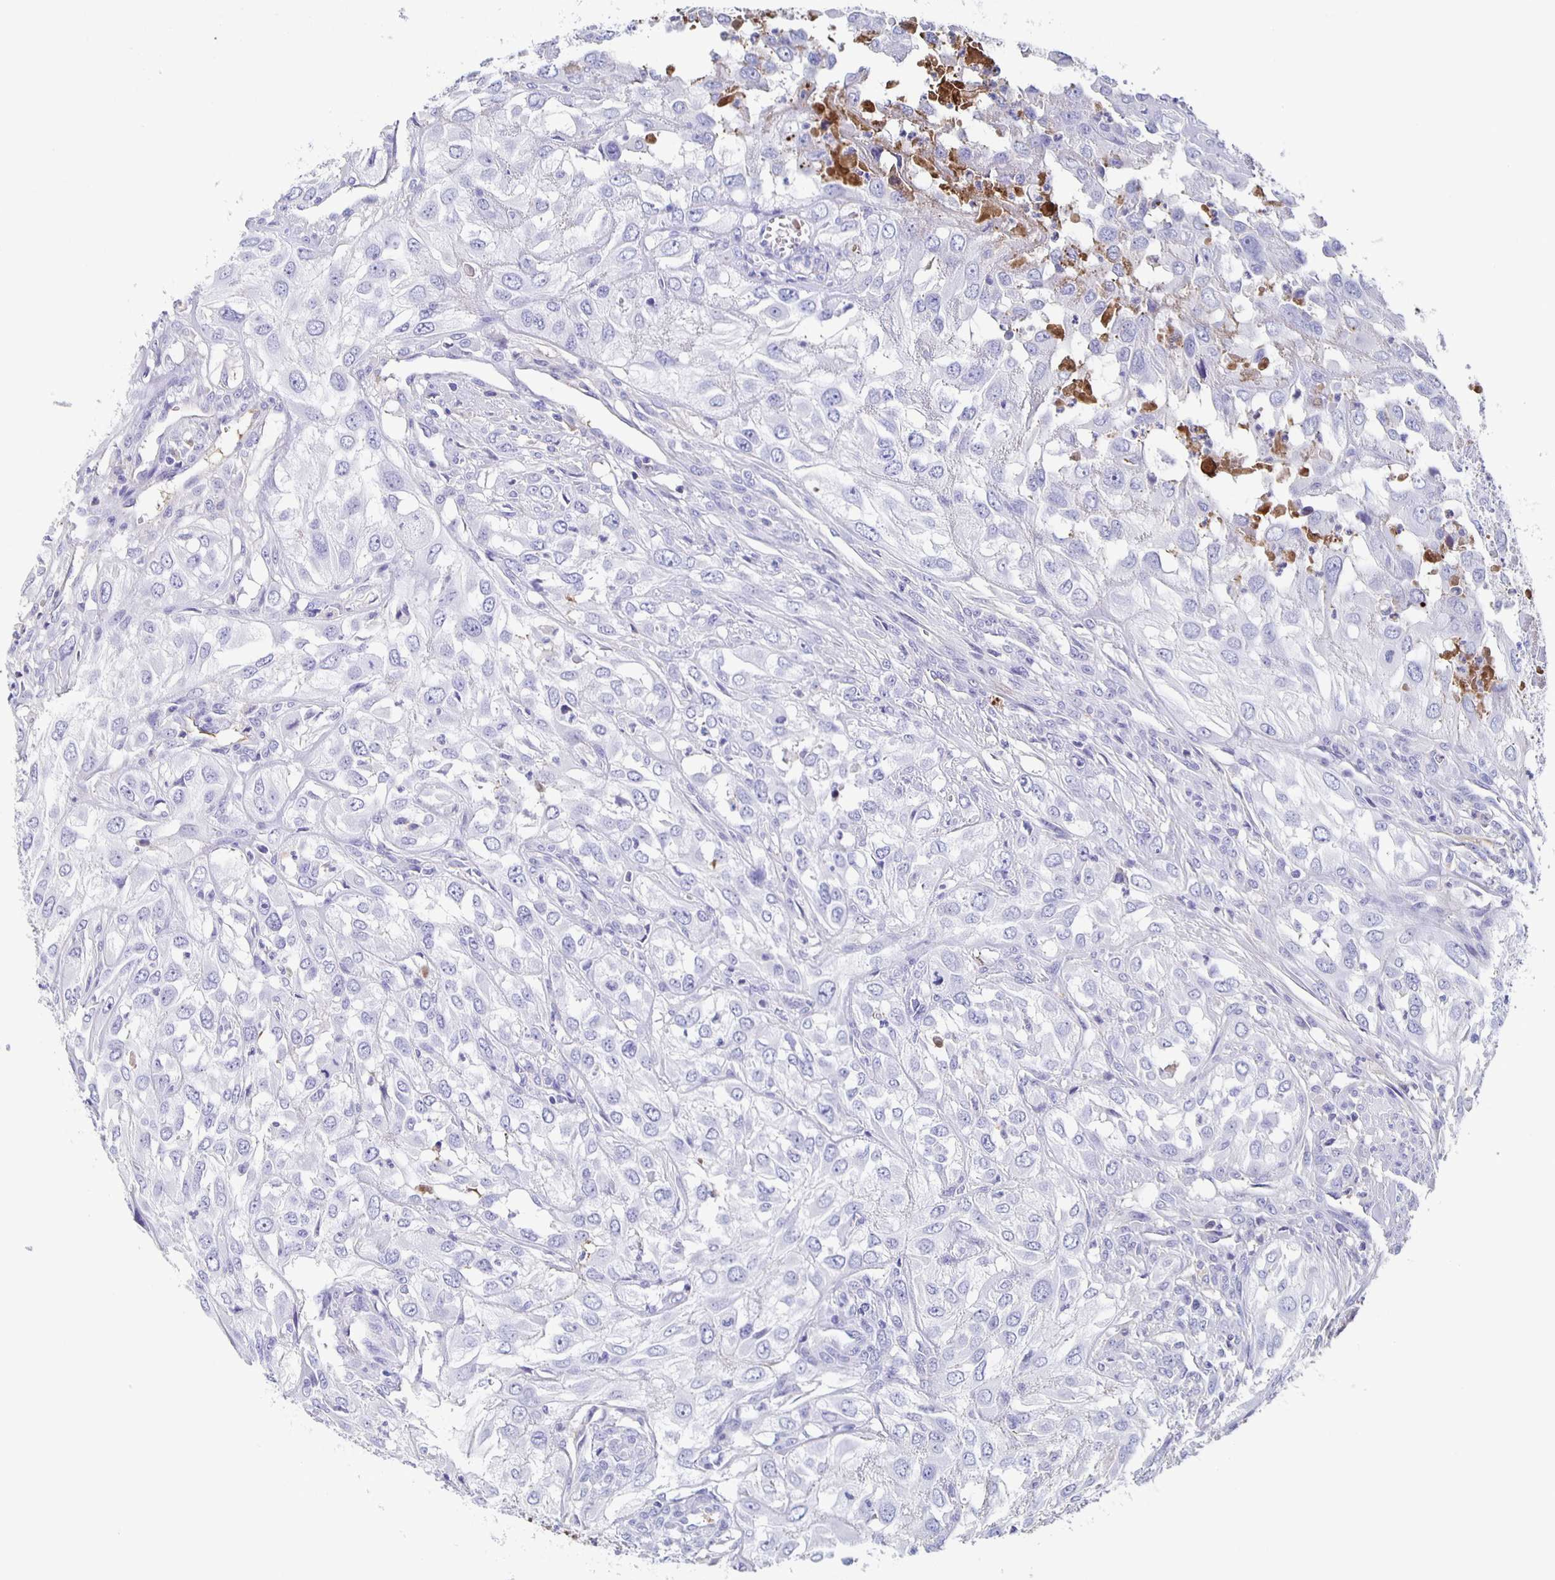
{"staining": {"intensity": "negative", "quantity": "none", "location": "none"}, "tissue": "urothelial cancer", "cell_type": "Tumor cells", "image_type": "cancer", "snomed": [{"axis": "morphology", "description": "Urothelial carcinoma, High grade"}, {"axis": "topography", "description": "Urinary bladder"}], "caption": "Immunohistochemistry (IHC) micrograph of urothelial carcinoma (high-grade) stained for a protein (brown), which demonstrates no positivity in tumor cells.", "gene": "FGA", "patient": {"sex": "male", "age": 67}}